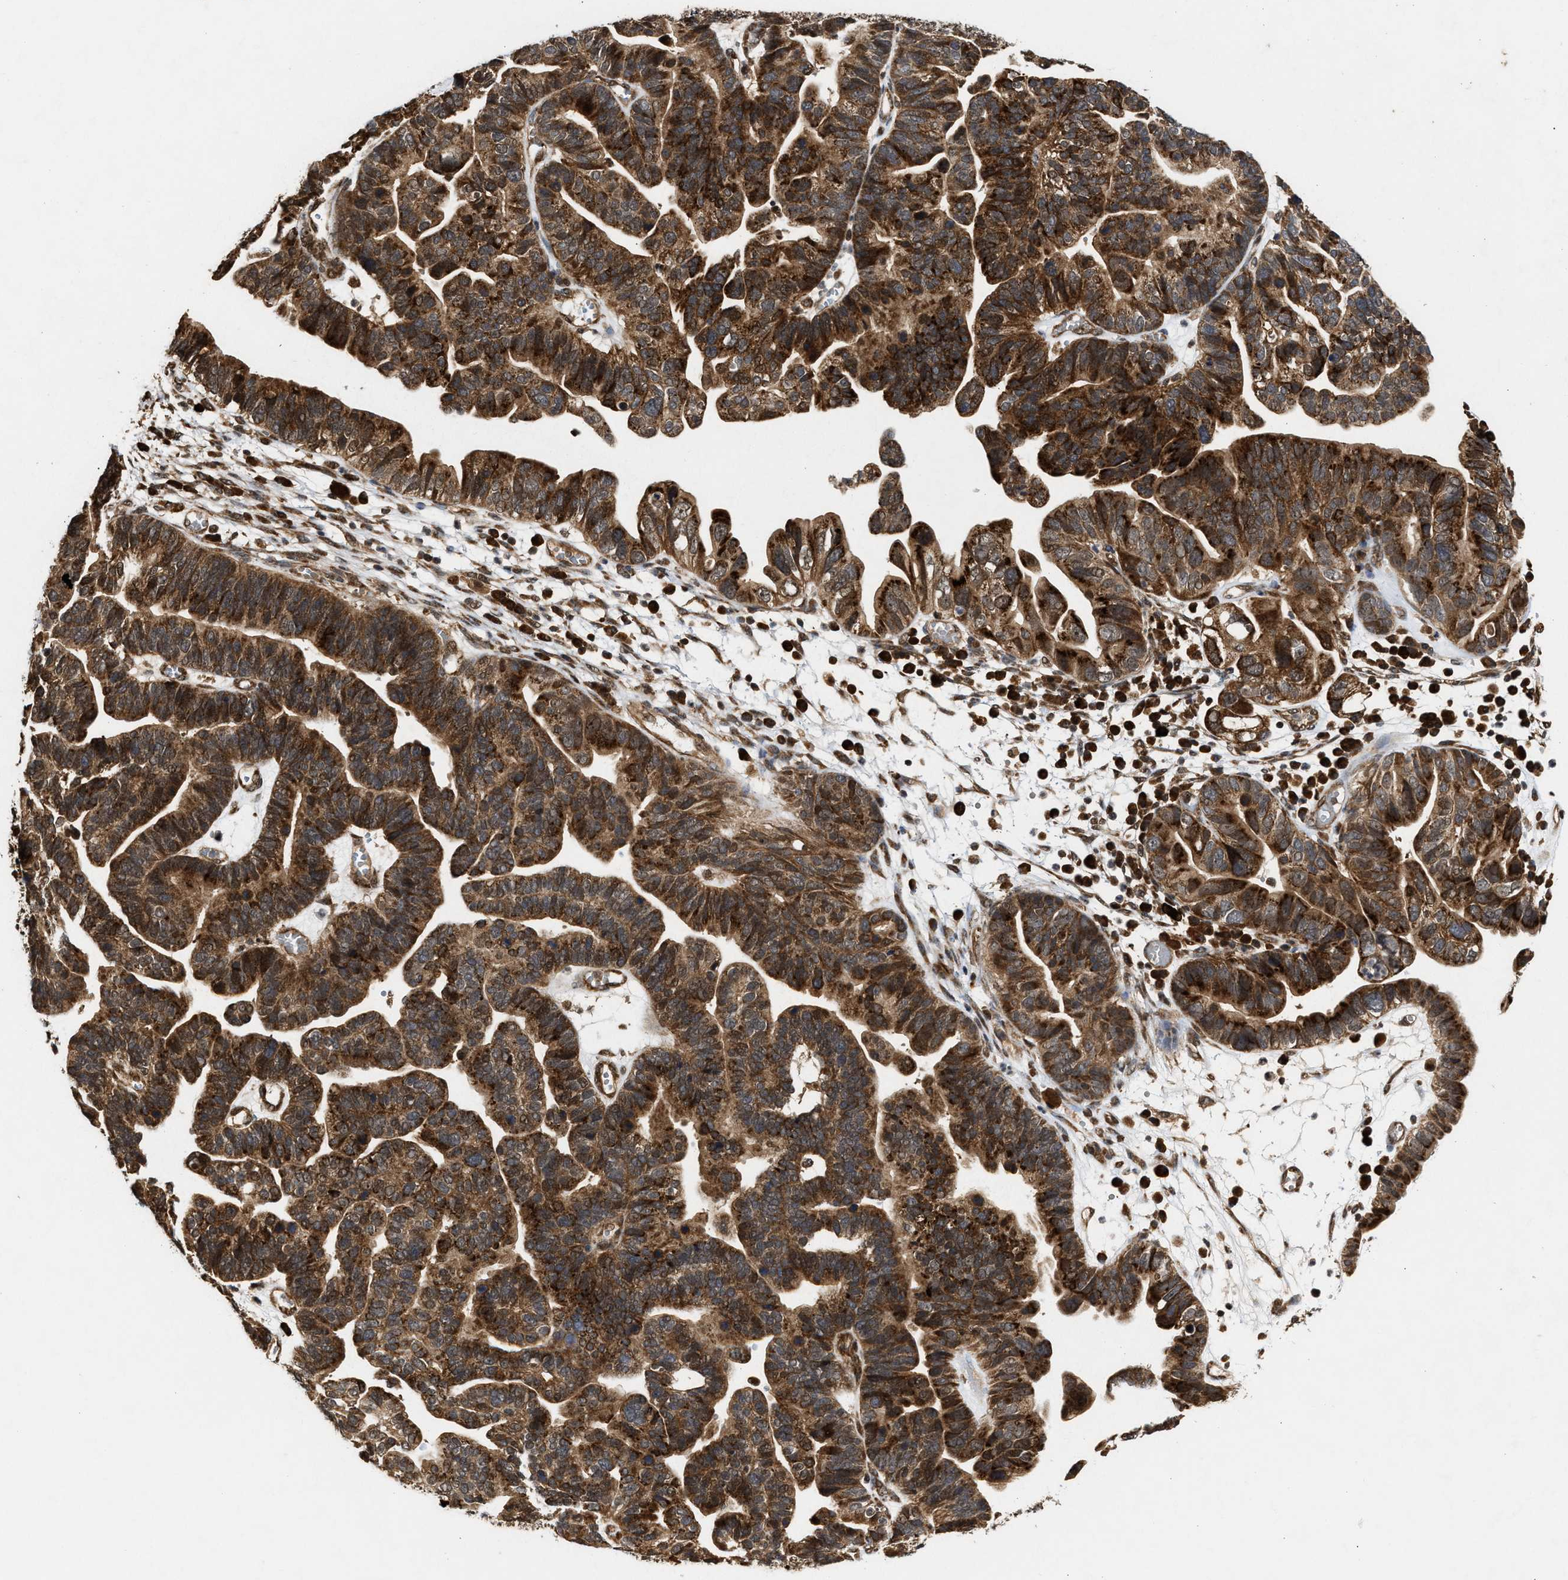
{"staining": {"intensity": "strong", "quantity": ">75%", "location": "cytoplasmic/membranous"}, "tissue": "ovarian cancer", "cell_type": "Tumor cells", "image_type": "cancer", "snomed": [{"axis": "morphology", "description": "Cystadenocarcinoma, serous, NOS"}, {"axis": "topography", "description": "Ovary"}], "caption": "Ovarian cancer (serous cystadenocarcinoma) stained with DAB (3,3'-diaminobenzidine) IHC exhibits high levels of strong cytoplasmic/membranous expression in about >75% of tumor cells.", "gene": "CFLAR", "patient": {"sex": "female", "age": 56}}